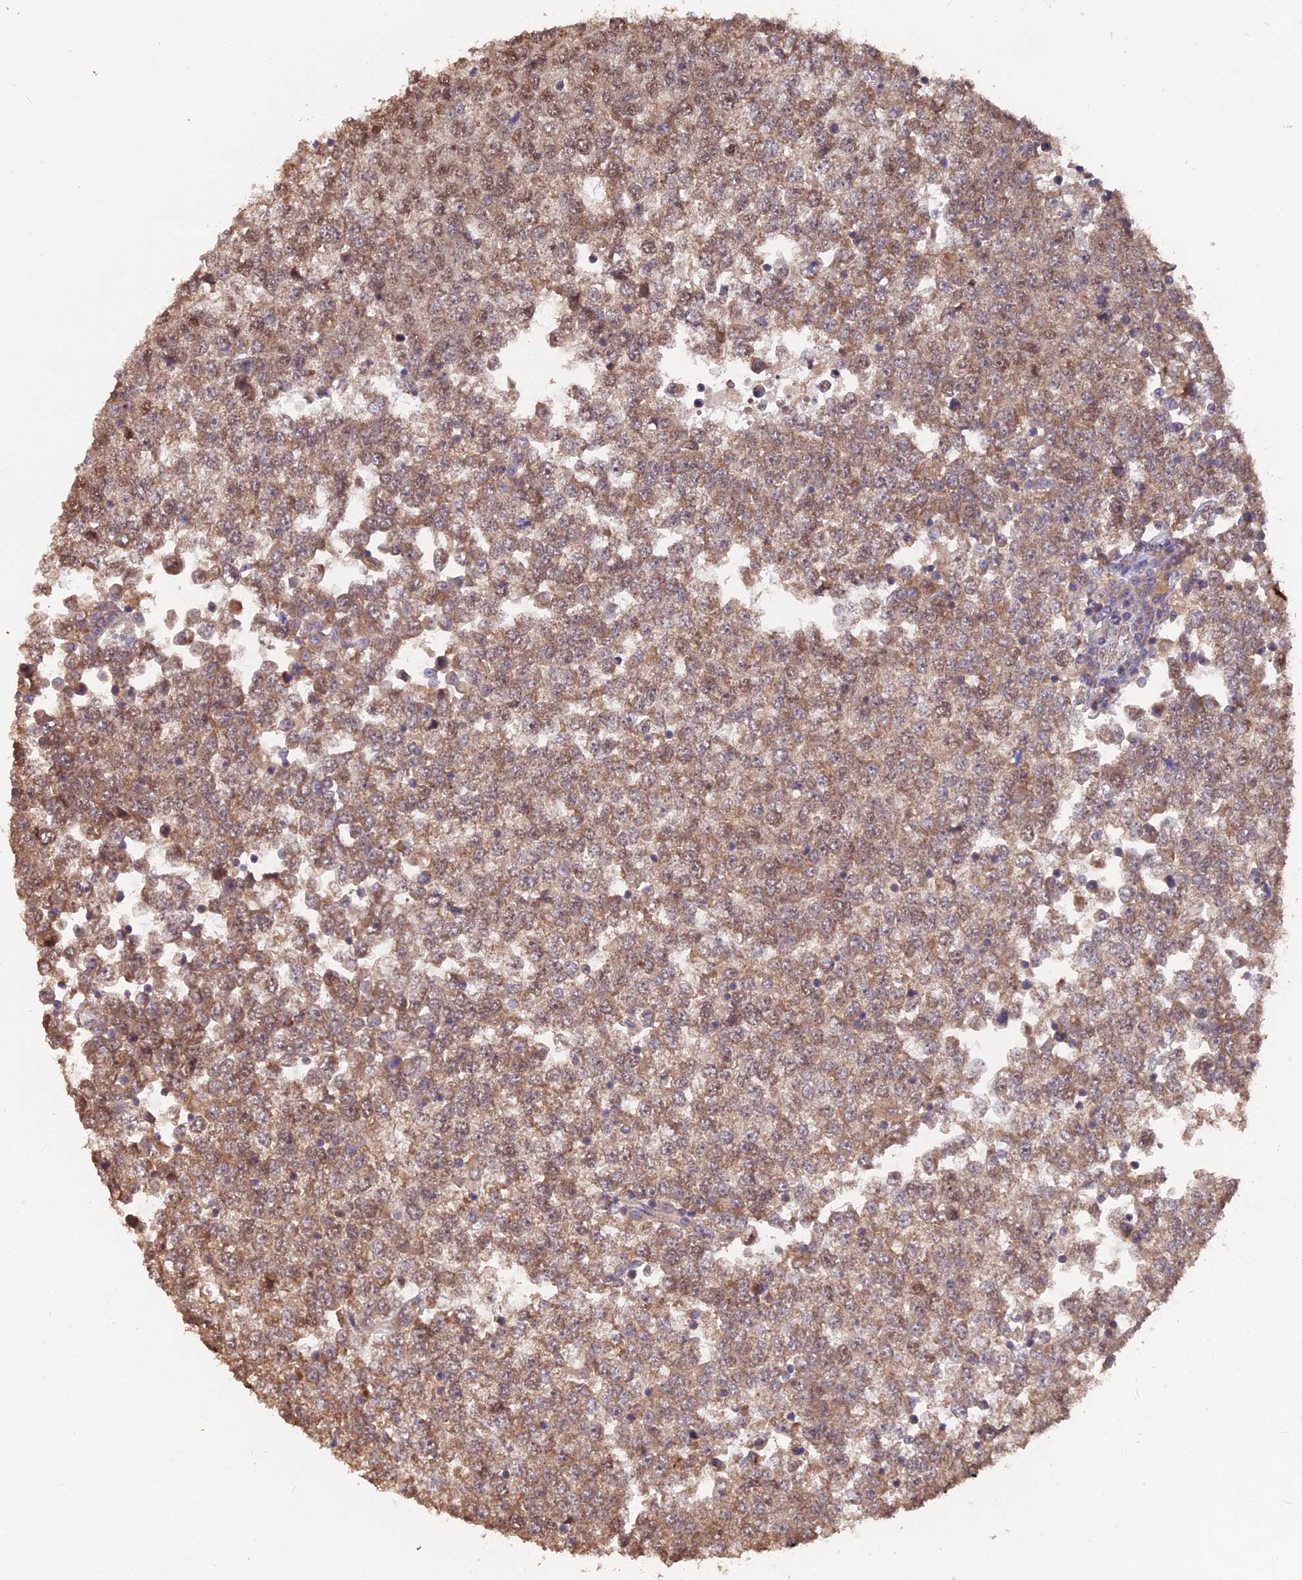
{"staining": {"intensity": "moderate", "quantity": "25%-75%", "location": "cytoplasmic/membranous"}, "tissue": "testis cancer", "cell_type": "Tumor cells", "image_type": "cancer", "snomed": [{"axis": "morphology", "description": "Seminoma, NOS"}, {"axis": "topography", "description": "Testis"}], "caption": "Immunohistochemistry (IHC) histopathology image of neoplastic tissue: human testis seminoma stained using immunohistochemistry shows medium levels of moderate protein expression localized specifically in the cytoplasmic/membranous of tumor cells, appearing as a cytoplasmic/membranous brown color.", "gene": "IFT22", "patient": {"sex": "male", "age": 65}}